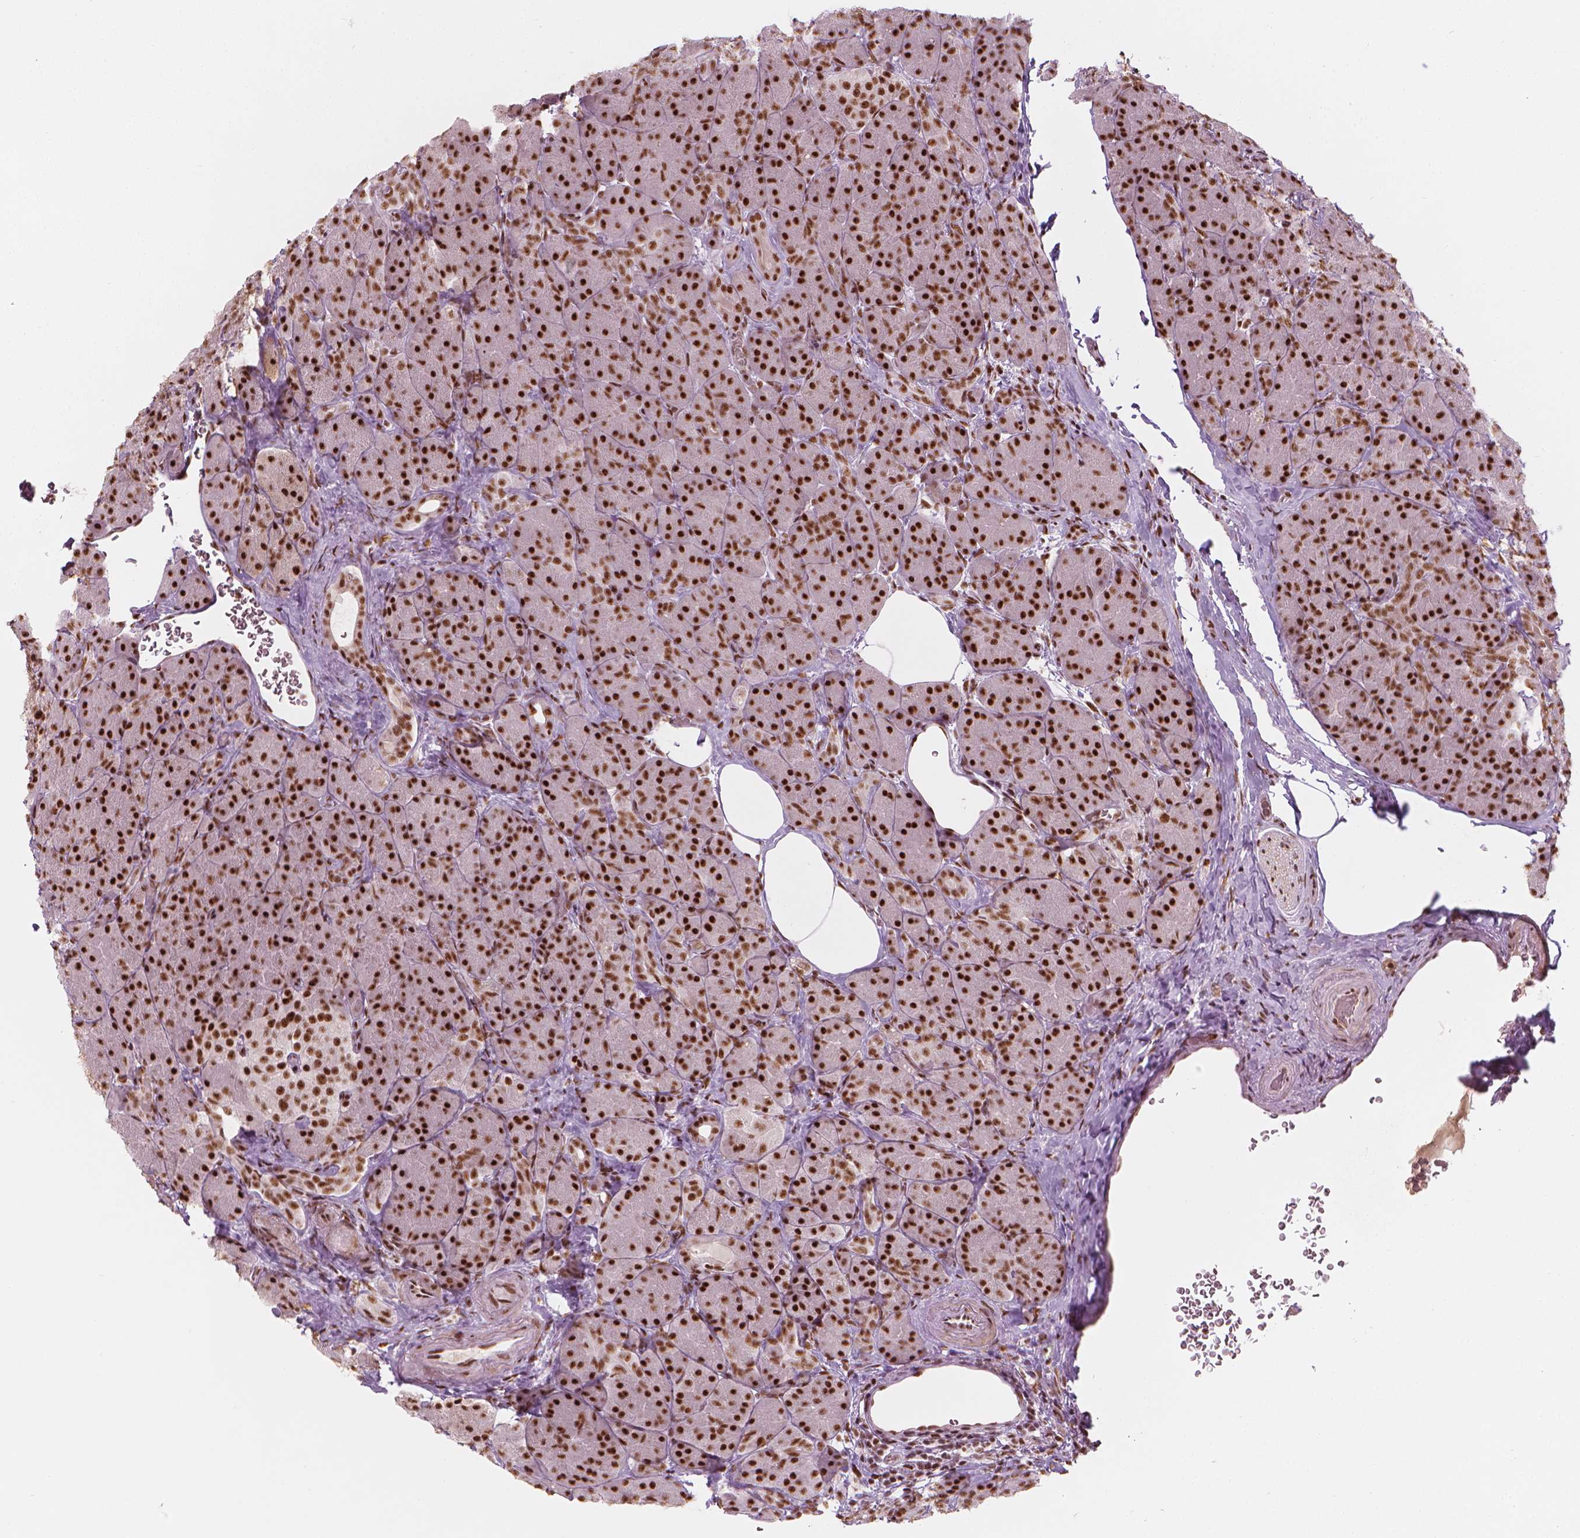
{"staining": {"intensity": "strong", "quantity": ">75%", "location": "nuclear"}, "tissue": "pancreas", "cell_type": "Exocrine glandular cells", "image_type": "normal", "snomed": [{"axis": "morphology", "description": "Normal tissue, NOS"}, {"axis": "topography", "description": "Pancreas"}], "caption": "This is an image of immunohistochemistry staining of unremarkable pancreas, which shows strong staining in the nuclear of exocrine glandular cells.", "gene": "ELF2", "patient": {"sex": "male", "age": 57}}